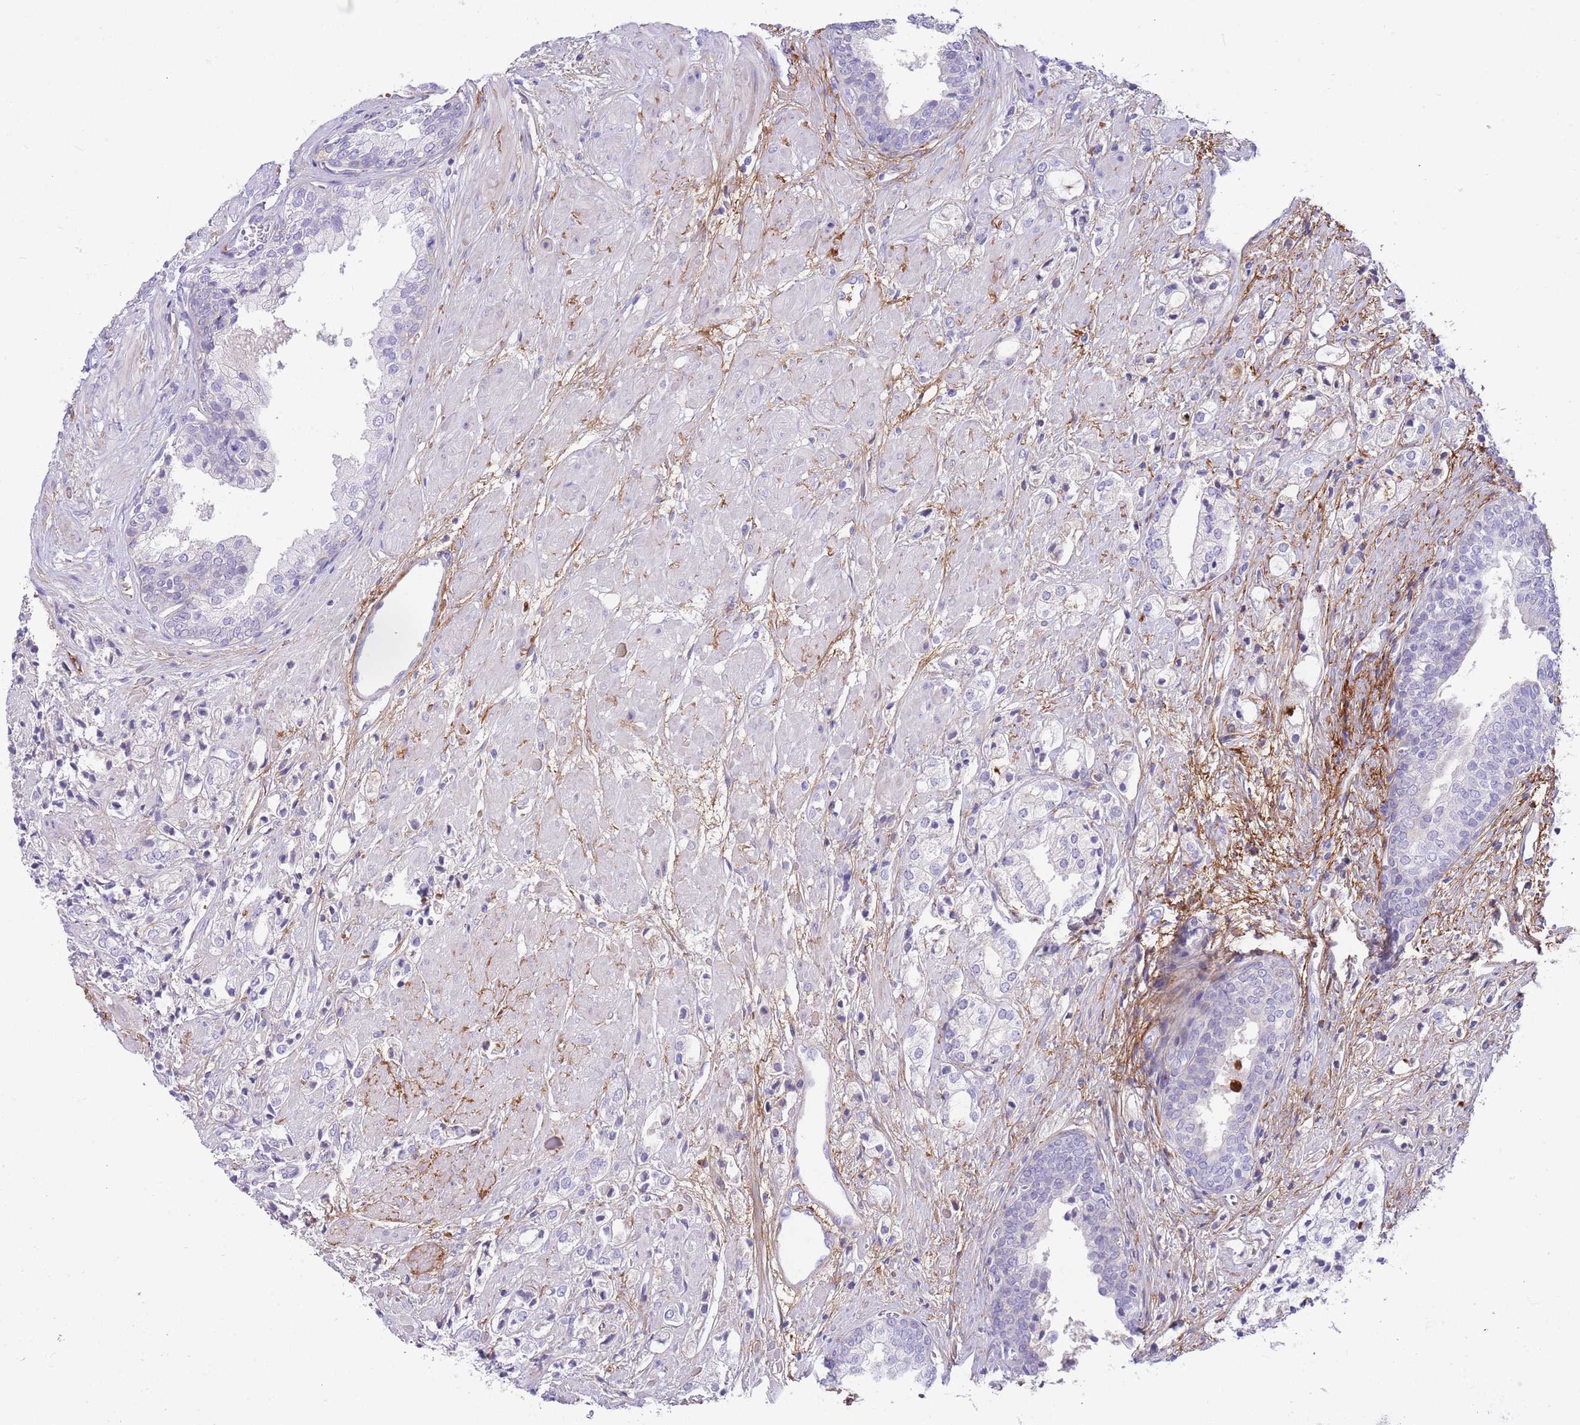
{"staining": {"intensity": "negative", "quantity": "none", "location": "none"}, "tissue": "prostate cancer", "cell_type": "Tumor cells", "image_type": "cancer", "snomed": [{"axis": "morphology", "description": "Adenocarcinoma, High grade"}, {"axis": "topography", "description": "Prostate"}], "caption": "The micrograph demonstrates no staining of tumor cells in prostate cancer. (DAB IHC with hematoxylin counter stain).", "gene": "LEPROTL1", "patient": {"sex": "male", "age": 50}}